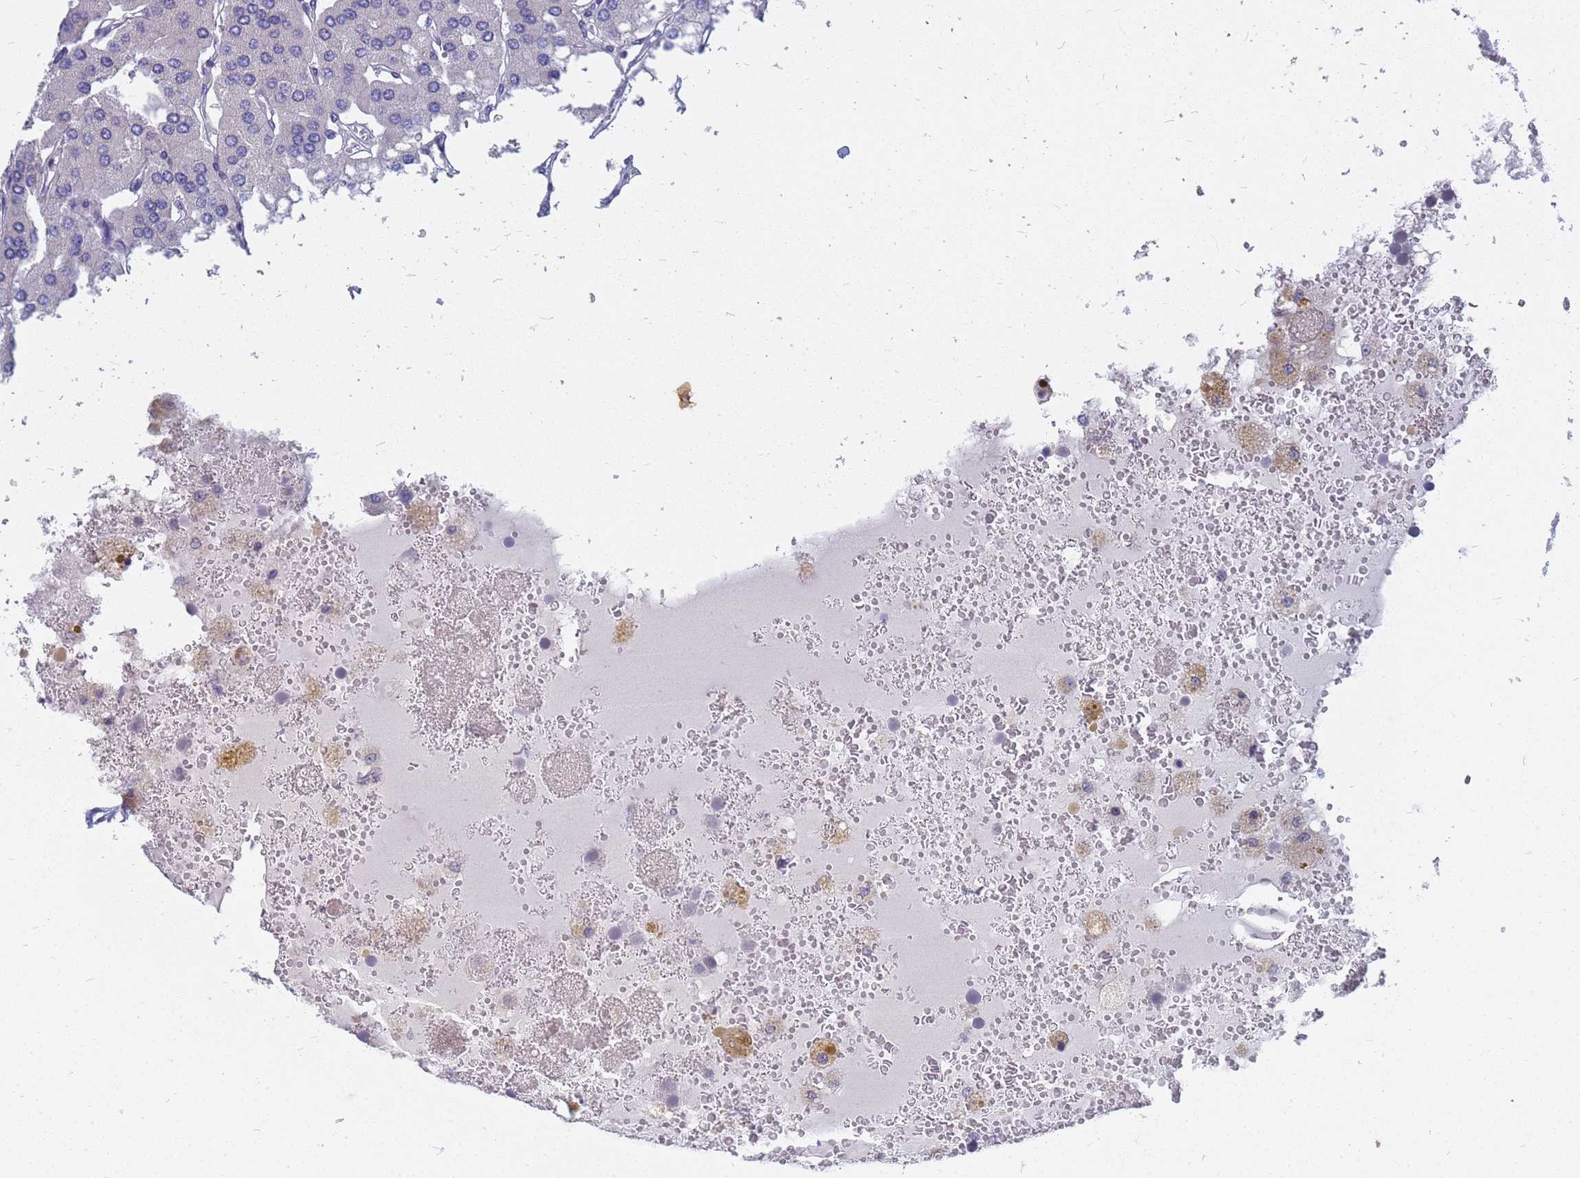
{"staining": {"intensity": "negative", "quantity": "none", "location": "none"}, "tissue": "parathyroid gland", "cell_type": "Glandular cells", "image_type": "normal", "snomed": [{"axis": "morphology", "description": "Normal tissue, NOS"}, {"axis": "morphology", "description": "Adenoma, NOS"}, {"axis": "topography", "description": "Parathyroid gland"}], "caption": "A high-resolution micrograph shows IHC staining of unremarkable parathyroid gland, which shows no significant expression in glandular cells. (DAB IHC visualized using brightfield microscopy, high magnification).", "gene": "FAM166B", "patient": {"sex": "female", "age": 86}}